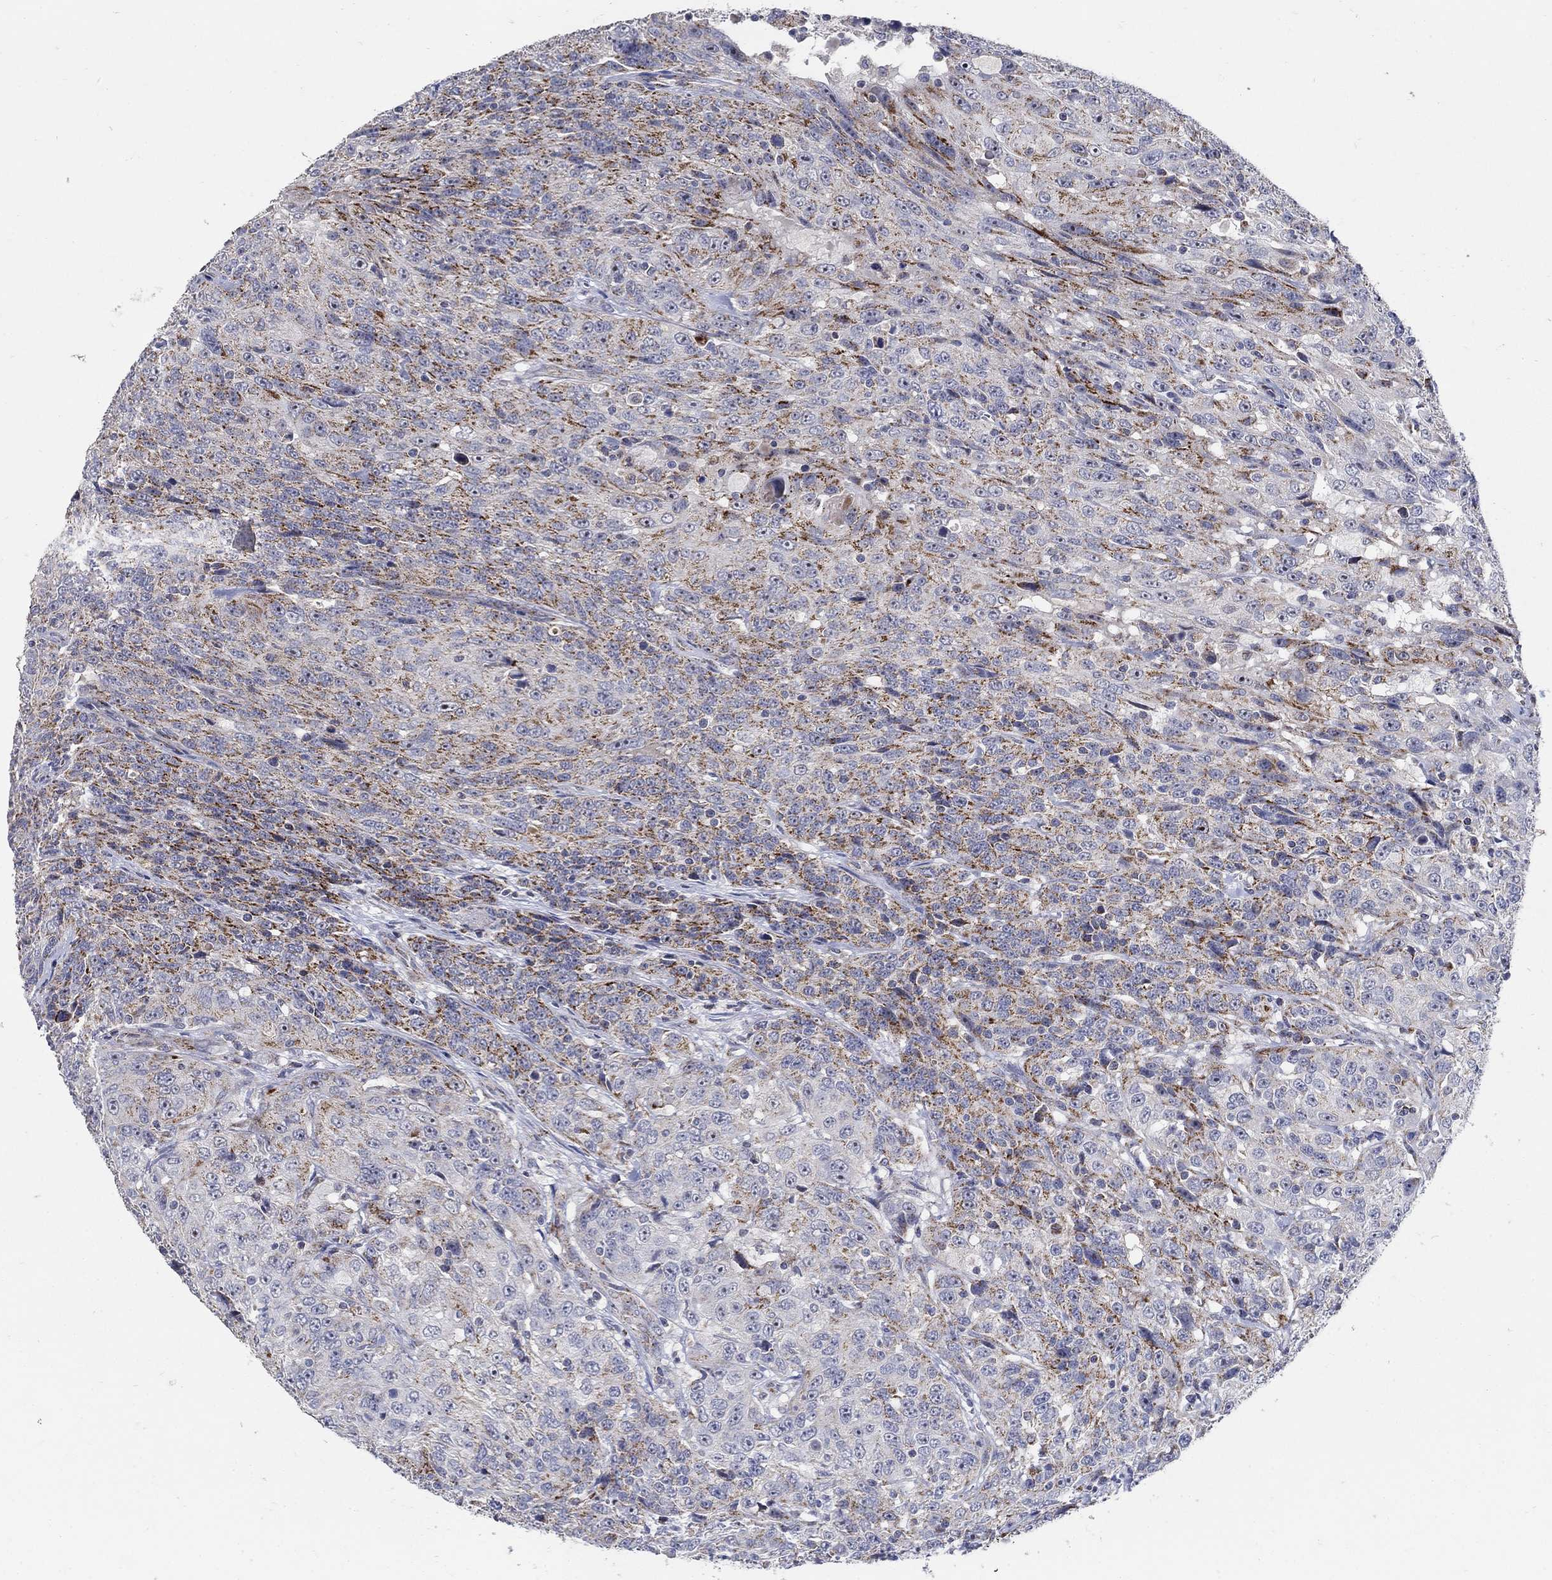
{"staining": {"intensity": "moderate", "quantity": "25%-75%", "location": "cytoplasmic/membranous"}, "tissue": "urothelial cancer", "cell_type": "Tumor cells", "image_type": "cancer", "snomed": [{"axis": "morphology", "description": "Urothelial carcinoma, NOS"}, {"axis": "morphology", "description": "Urothelial carcinoma, High grade"}, {"axis": "topography", "description": "Urinary bladder"}], "caption": "Immunohistochemical staining of urothelial cancer demonstrates moderate cytoplasmic/membranous protein positivity in about 25%-75% of tumor cells.", "gene": "HMX2", "patient": {"sex": "female", "age": 73}}